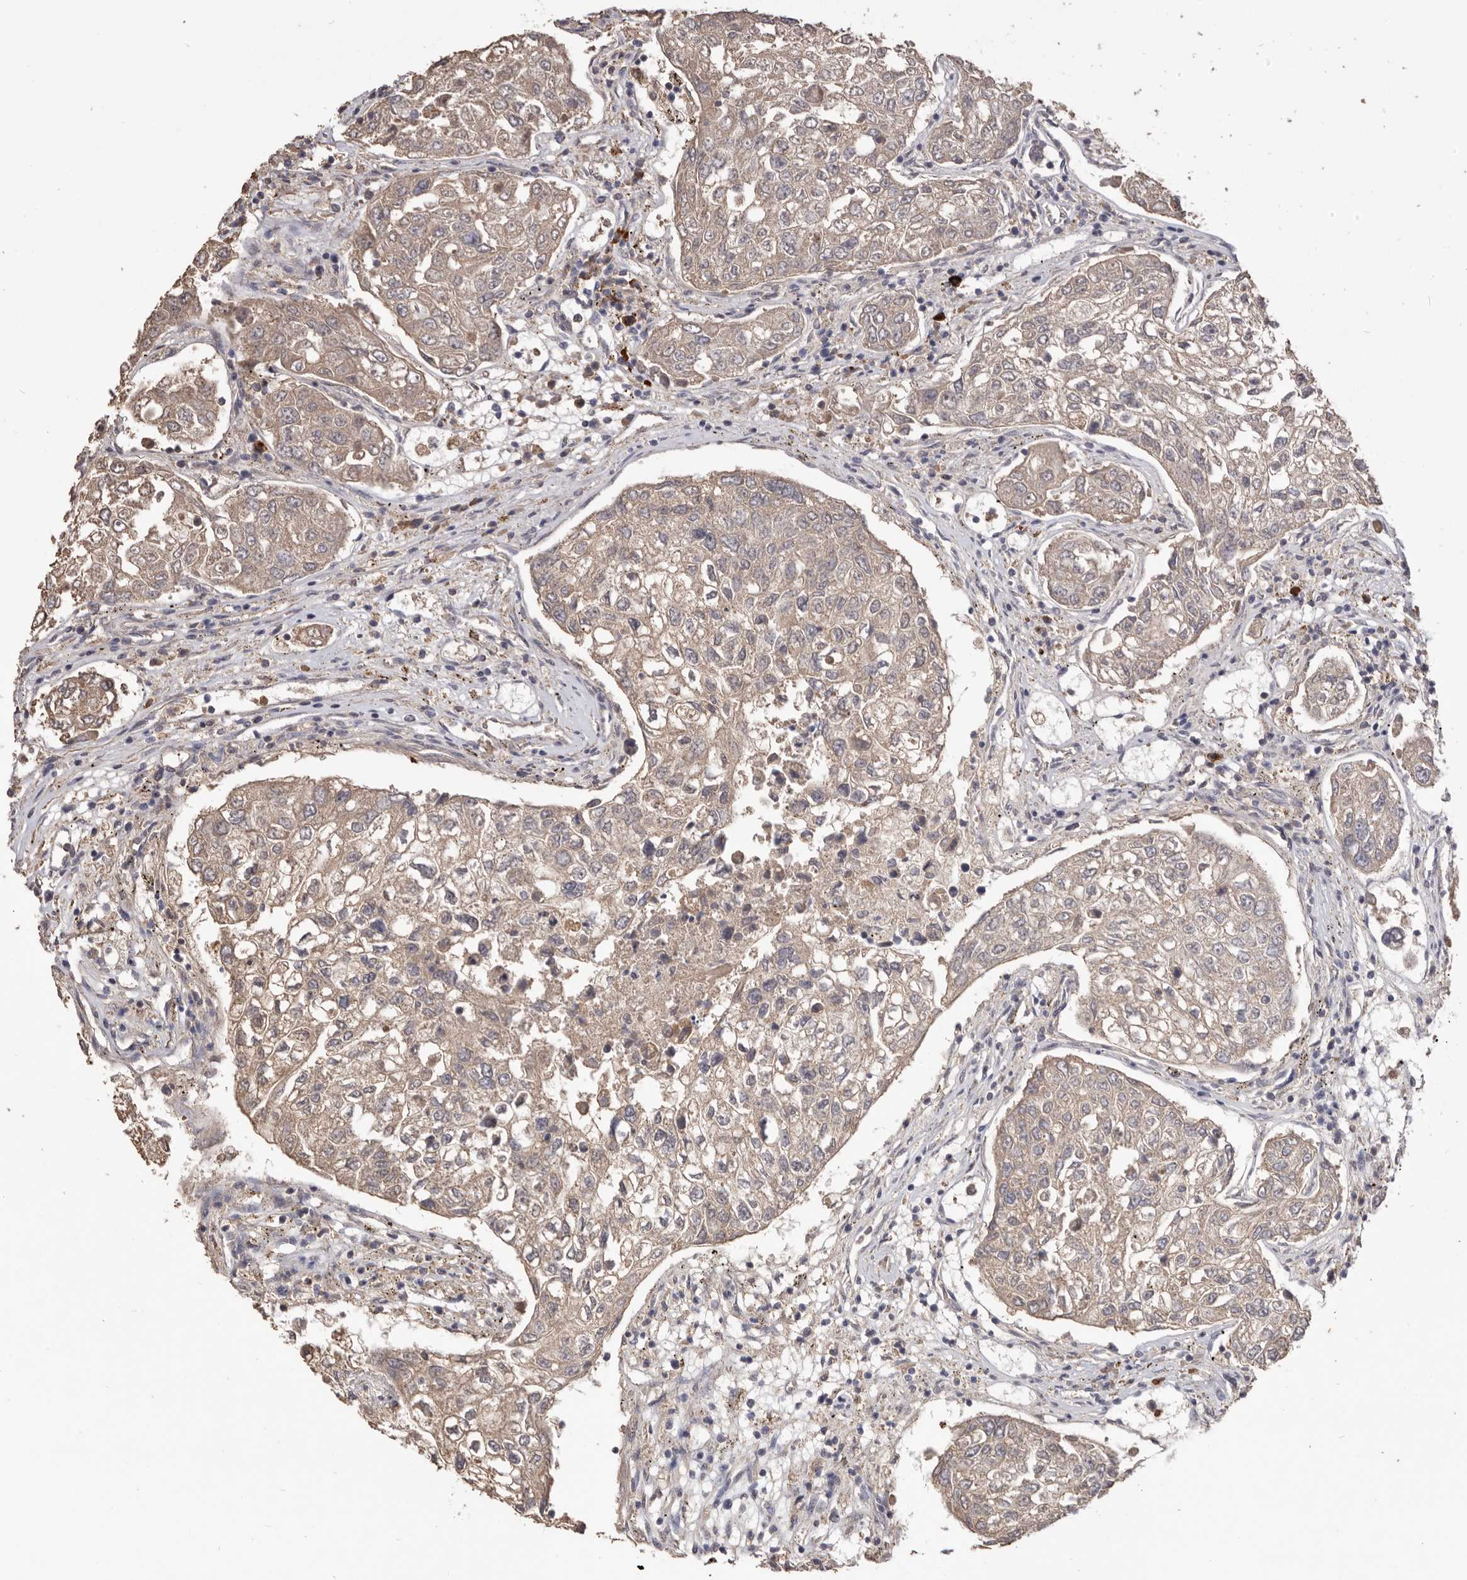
{"staining": {"intensity": "weak", "quantity": ">75%", "location": "cytoplasmic/membranous"}, "tissue": "urothelial cancer", "cell_type": "Tumor cells", "image_type": "cancer", "snomed": [{"axis": "morphology", "description": "Urothelial carcinoma, High grade"}, {"axis": "topography", "description": "Lymph node"}, {"axis": "topography", "description": "Urinary bladder"}], "caption": "Tumor cells demonstrate low levels of weak cytoplasmic/membranous positivity in about >75% of cells in human urothelial cancer.", "gene": "HCAR2", "patient": {"sex": "male", "age": 51}}